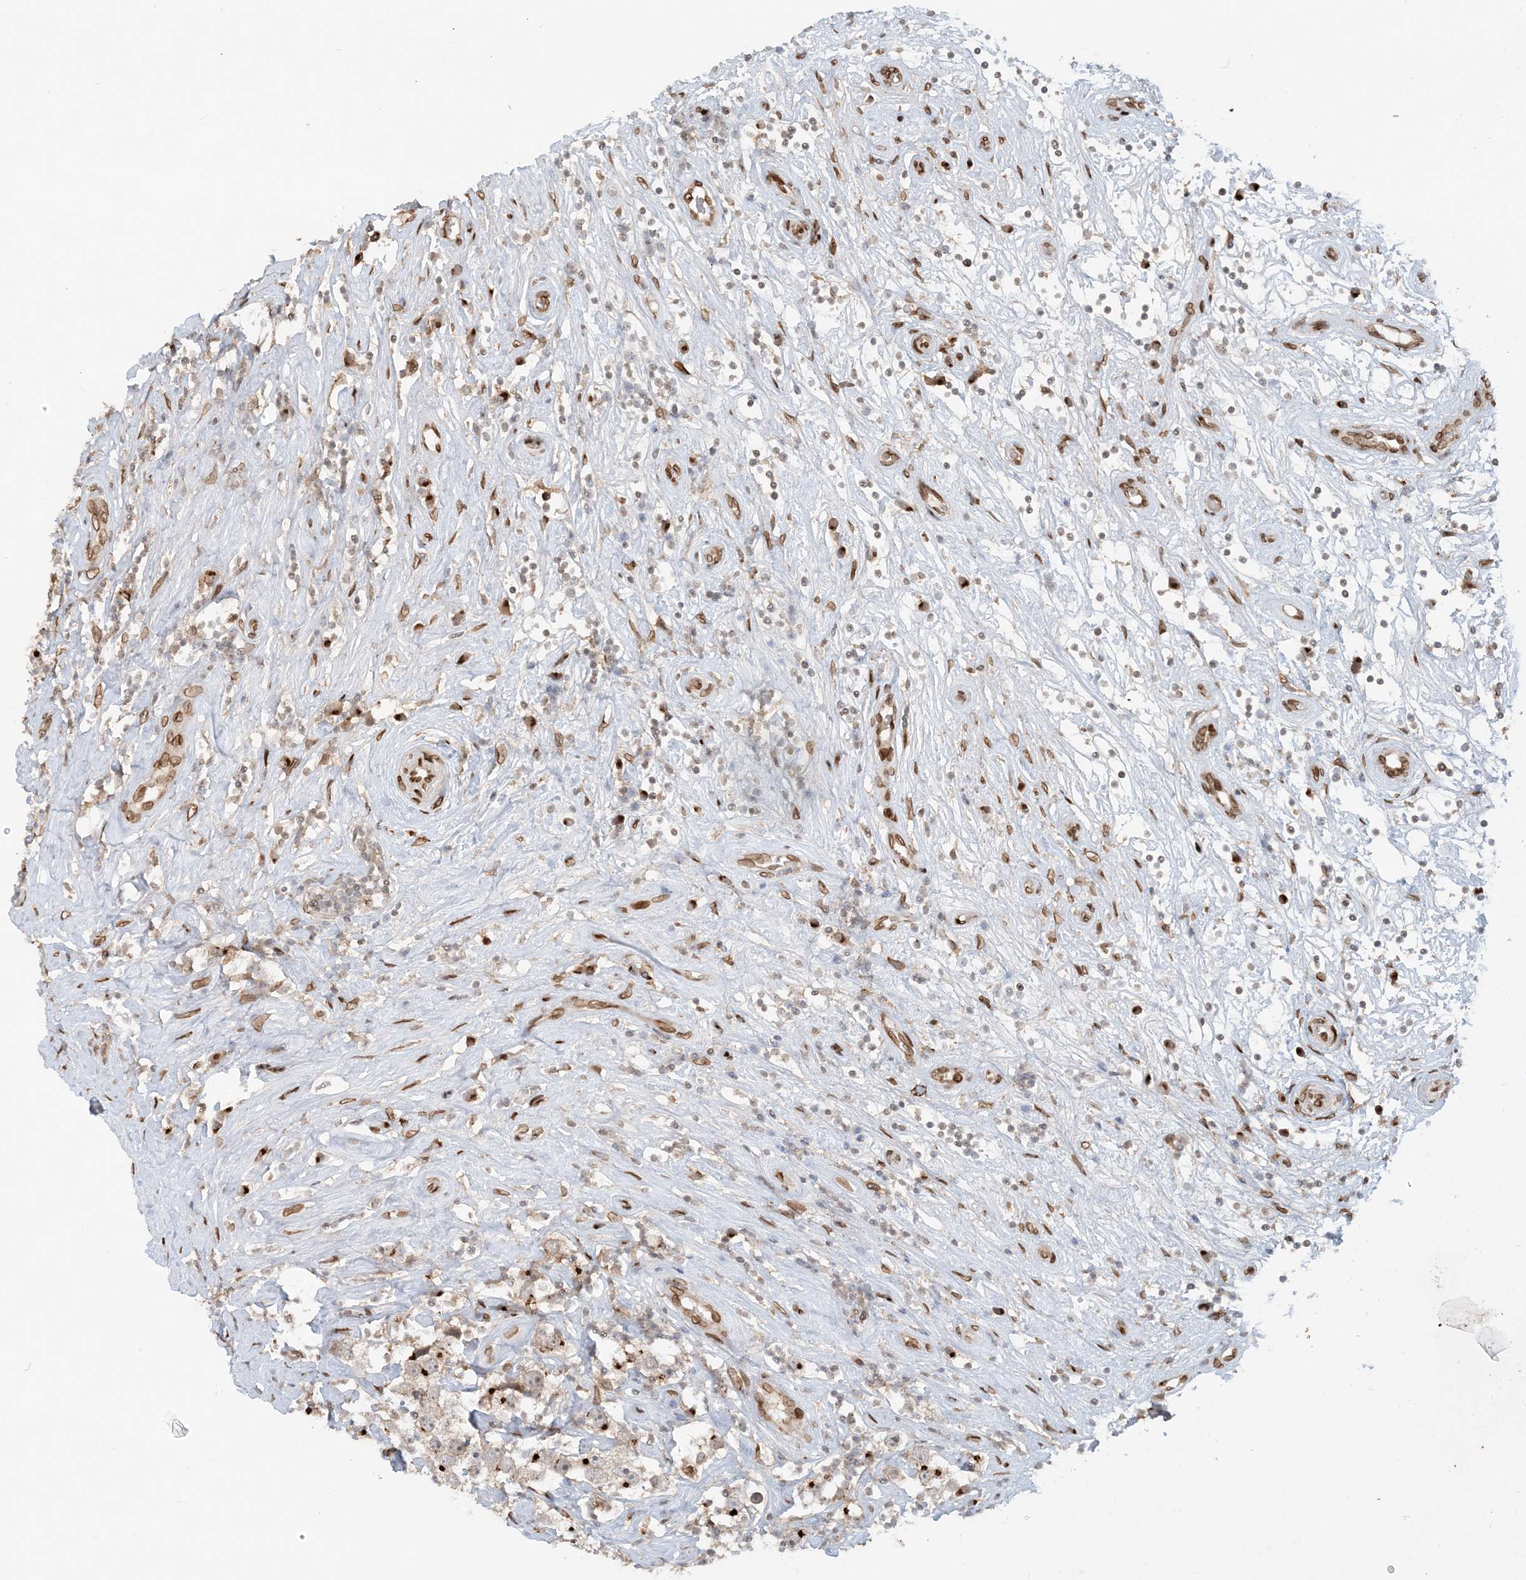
{"staining": {"intensity": "strong", "quantity": "<25%", "location": "cytoplasmic/membranous"}, "tissue": "testis cancer", "cell_type": "Tumor cells", "image_type": "cancer", "snomed": [{"axis": "morphology", "description": "Seminoma, NOS"}, {"axis": "topography", "description": "Testis"}], "caption": "Testis cancer (seminoma) stained with immunohistochemistry (IHC) reveals strong cytoplasmic/membranous expression in approximately <25% of tumor cells. (Brightfield microscopy of DAB IHC at high magnification).", "gene": "SLC35A2", "patient": {"sex": "male", "age": 49}}